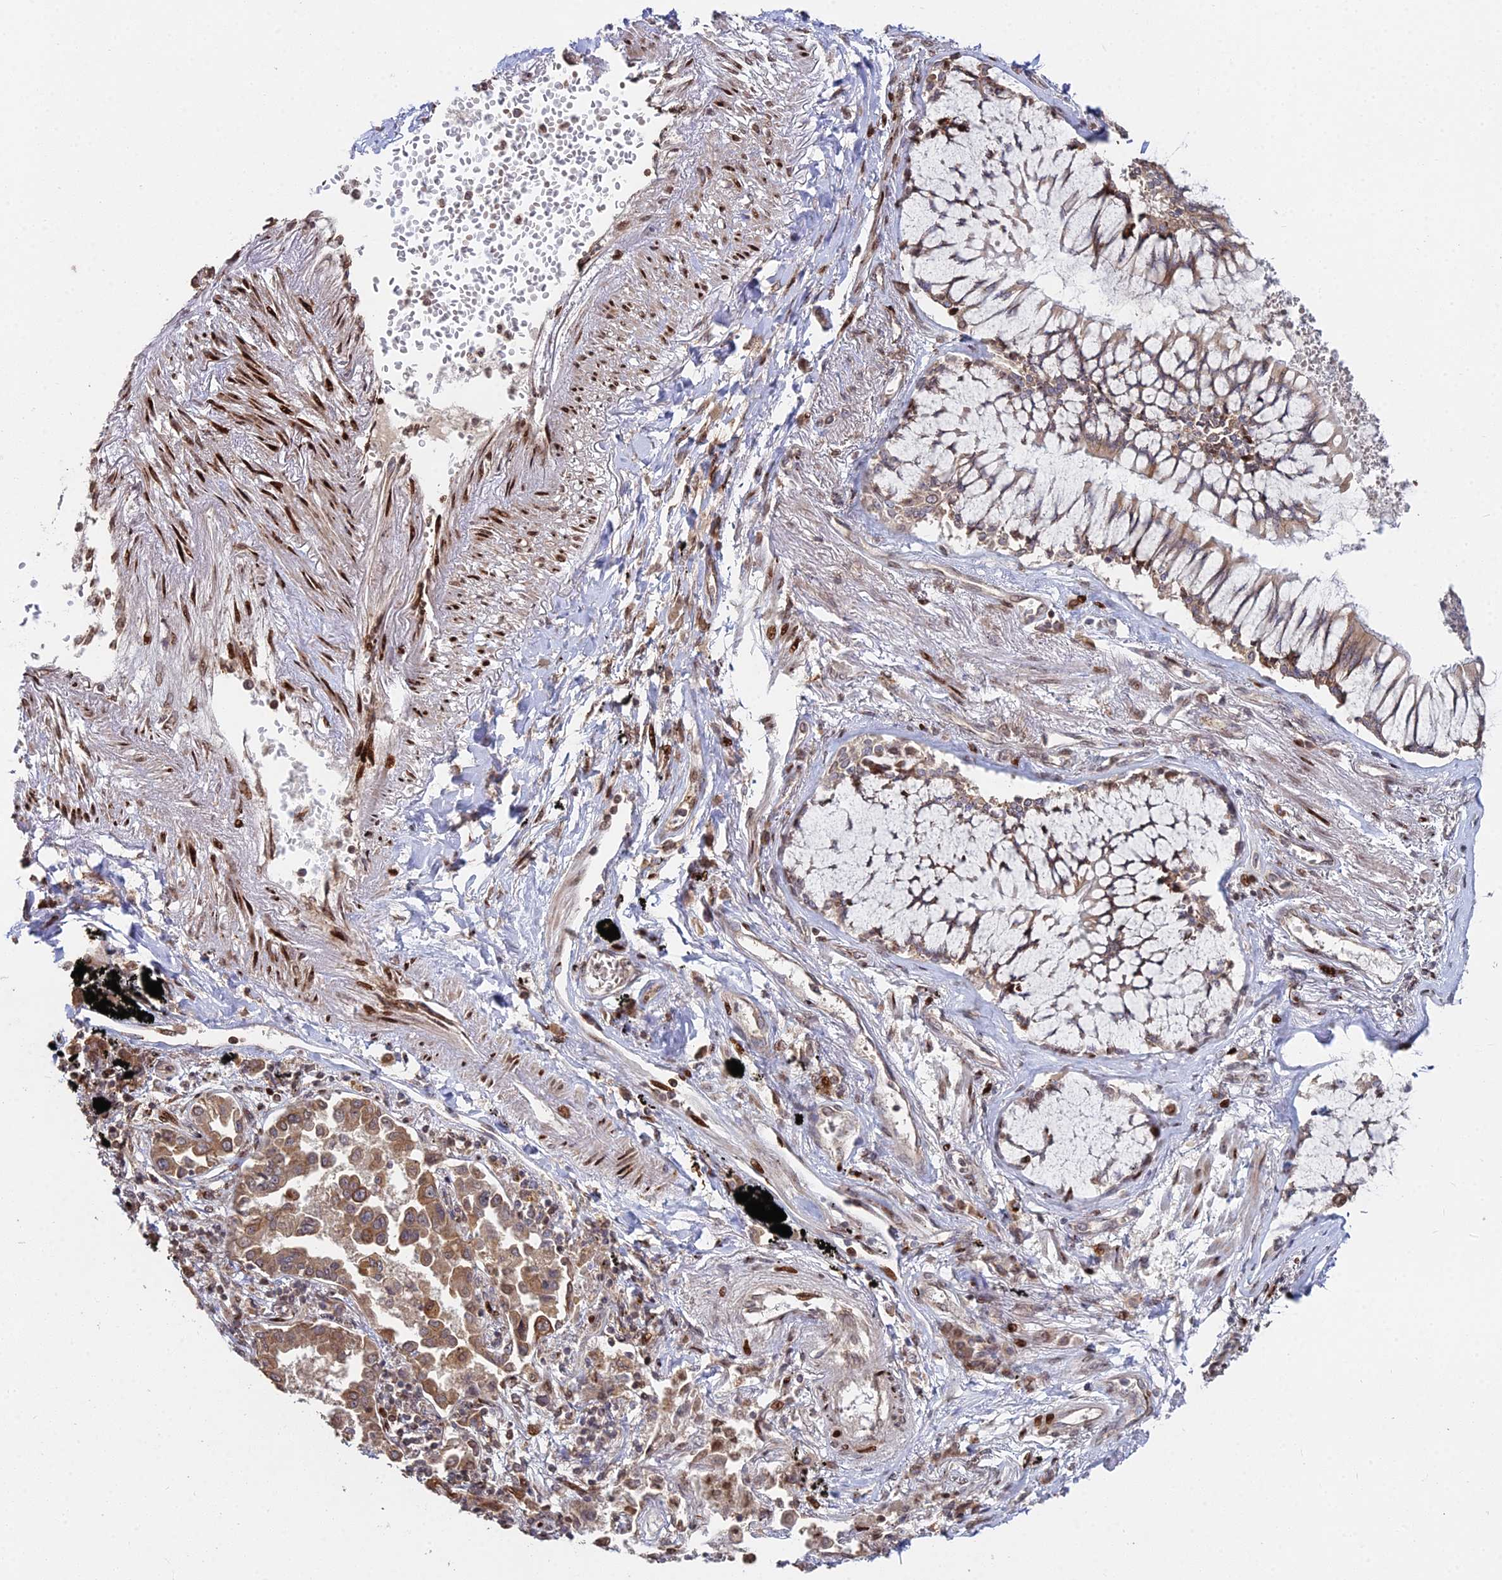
{"staining": {"intensity": "moderate", "quantity": ">75%", "location": "cytoplasmic/membranous"}, "tissue": "lung cancer", "cell_type": "Tumor cells", "image_type": "cancer", "snomed": [{"axis": "morphology", "description": "Adenocarcinoma, NOS"}, {"axis": "topography", "description": "Lung"}], "caption": "This is a micrograph of immunohistochemistry staining of lung cancer, which shows moderate staining in the cytoplasmic/membranous of tumor cells.", "gene": "RBMS2", "patient": {"sex": "male", "age": 67}}